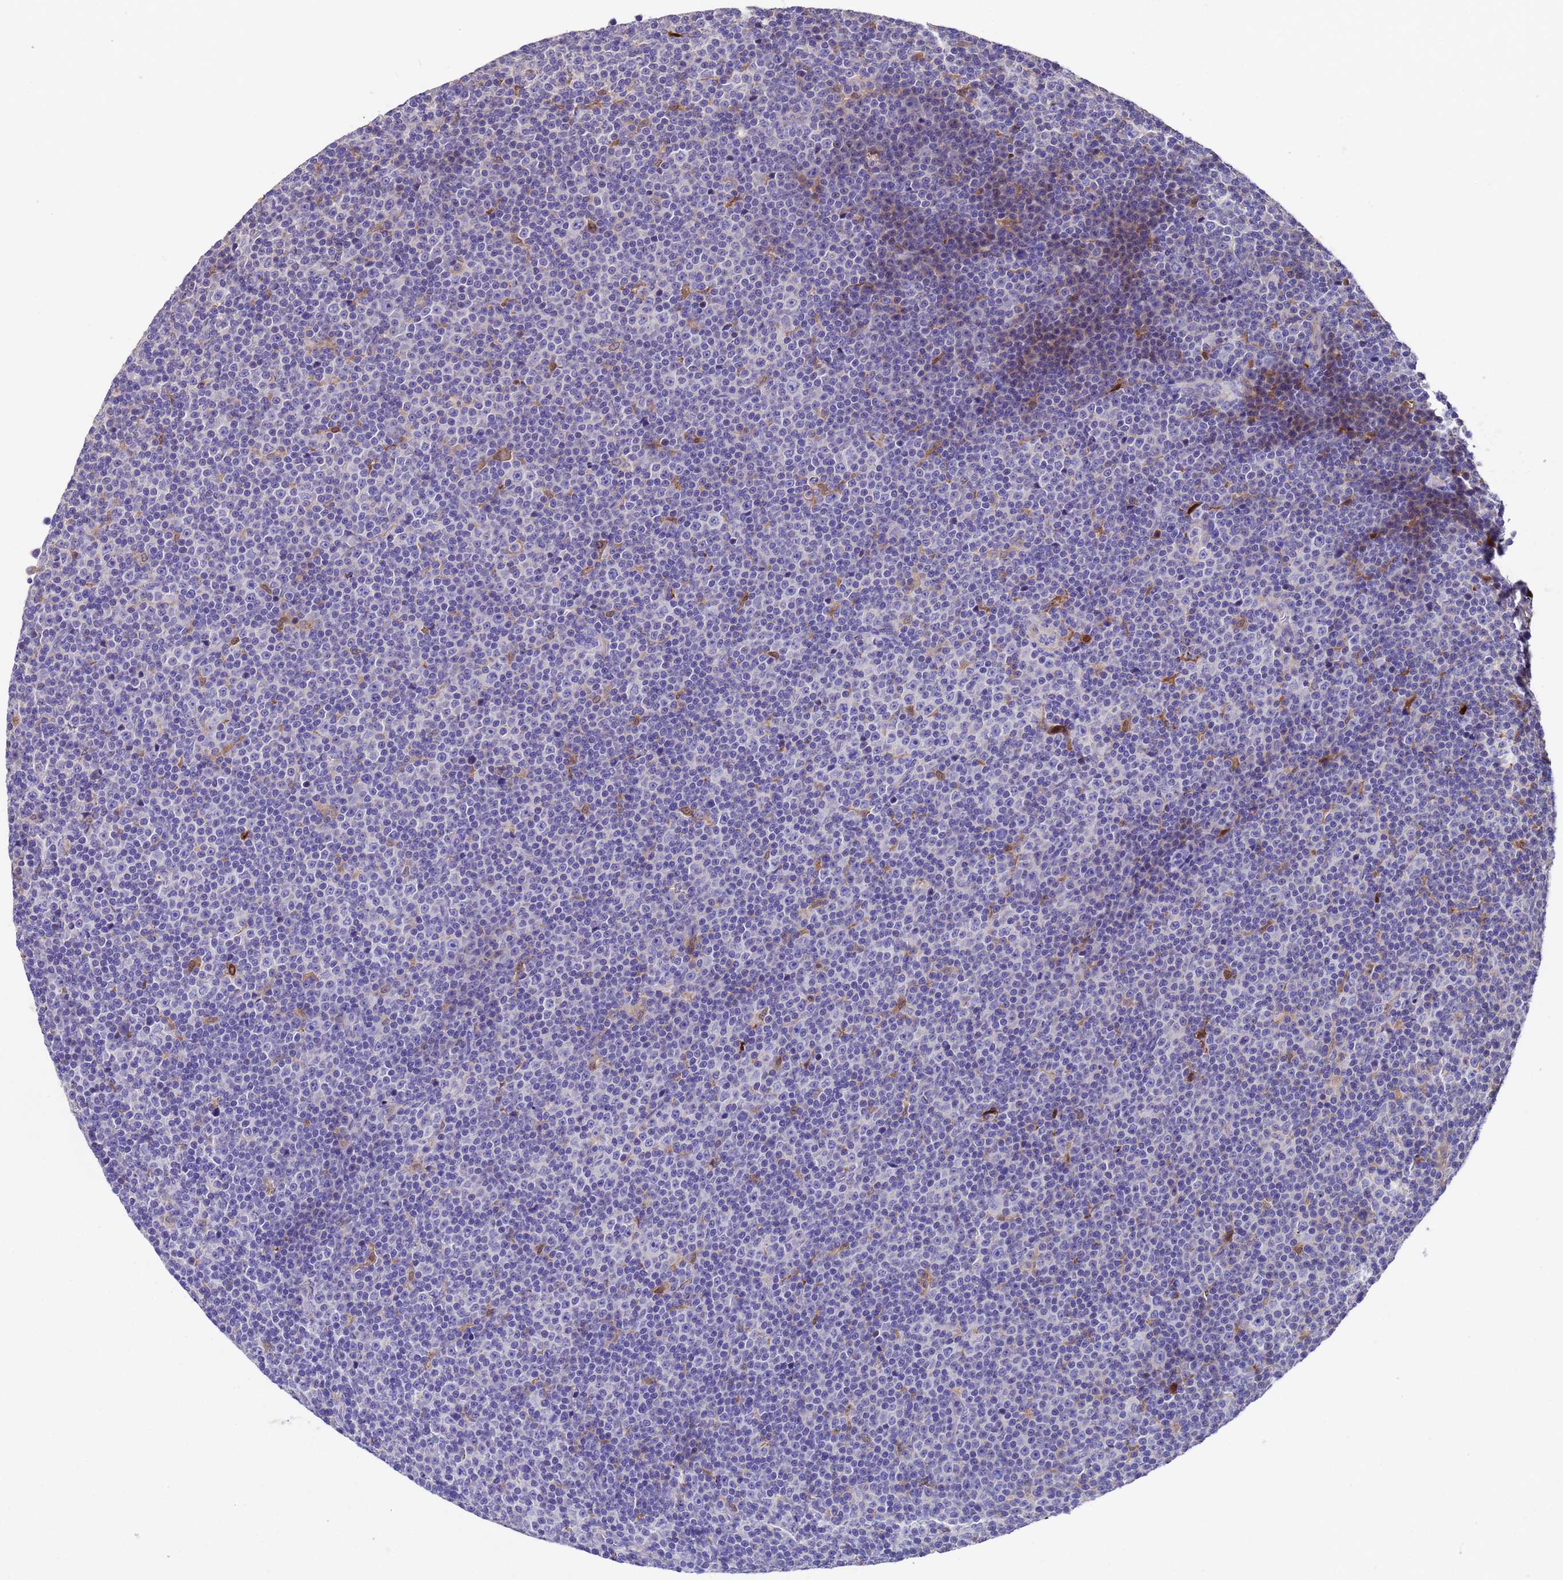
{"staining": {"intensity": "negative", "quantity": "none", "location": "none"}, "tissue": "lymphoma", "cell_type": "Tumor cells", "image_type": "cancer", "snomed": [{"axis": "morphology", "description": "Malignant lymphoma, non-Hodgkin's type, Low grade"}, {"axis": "topography", "description": "Lymph node"}], "caption": "A micrograph of human lymphoma is negative for staining in tumor cells.", "gene": "ELP6", "patient": {"sex": "female", "age": 67}}